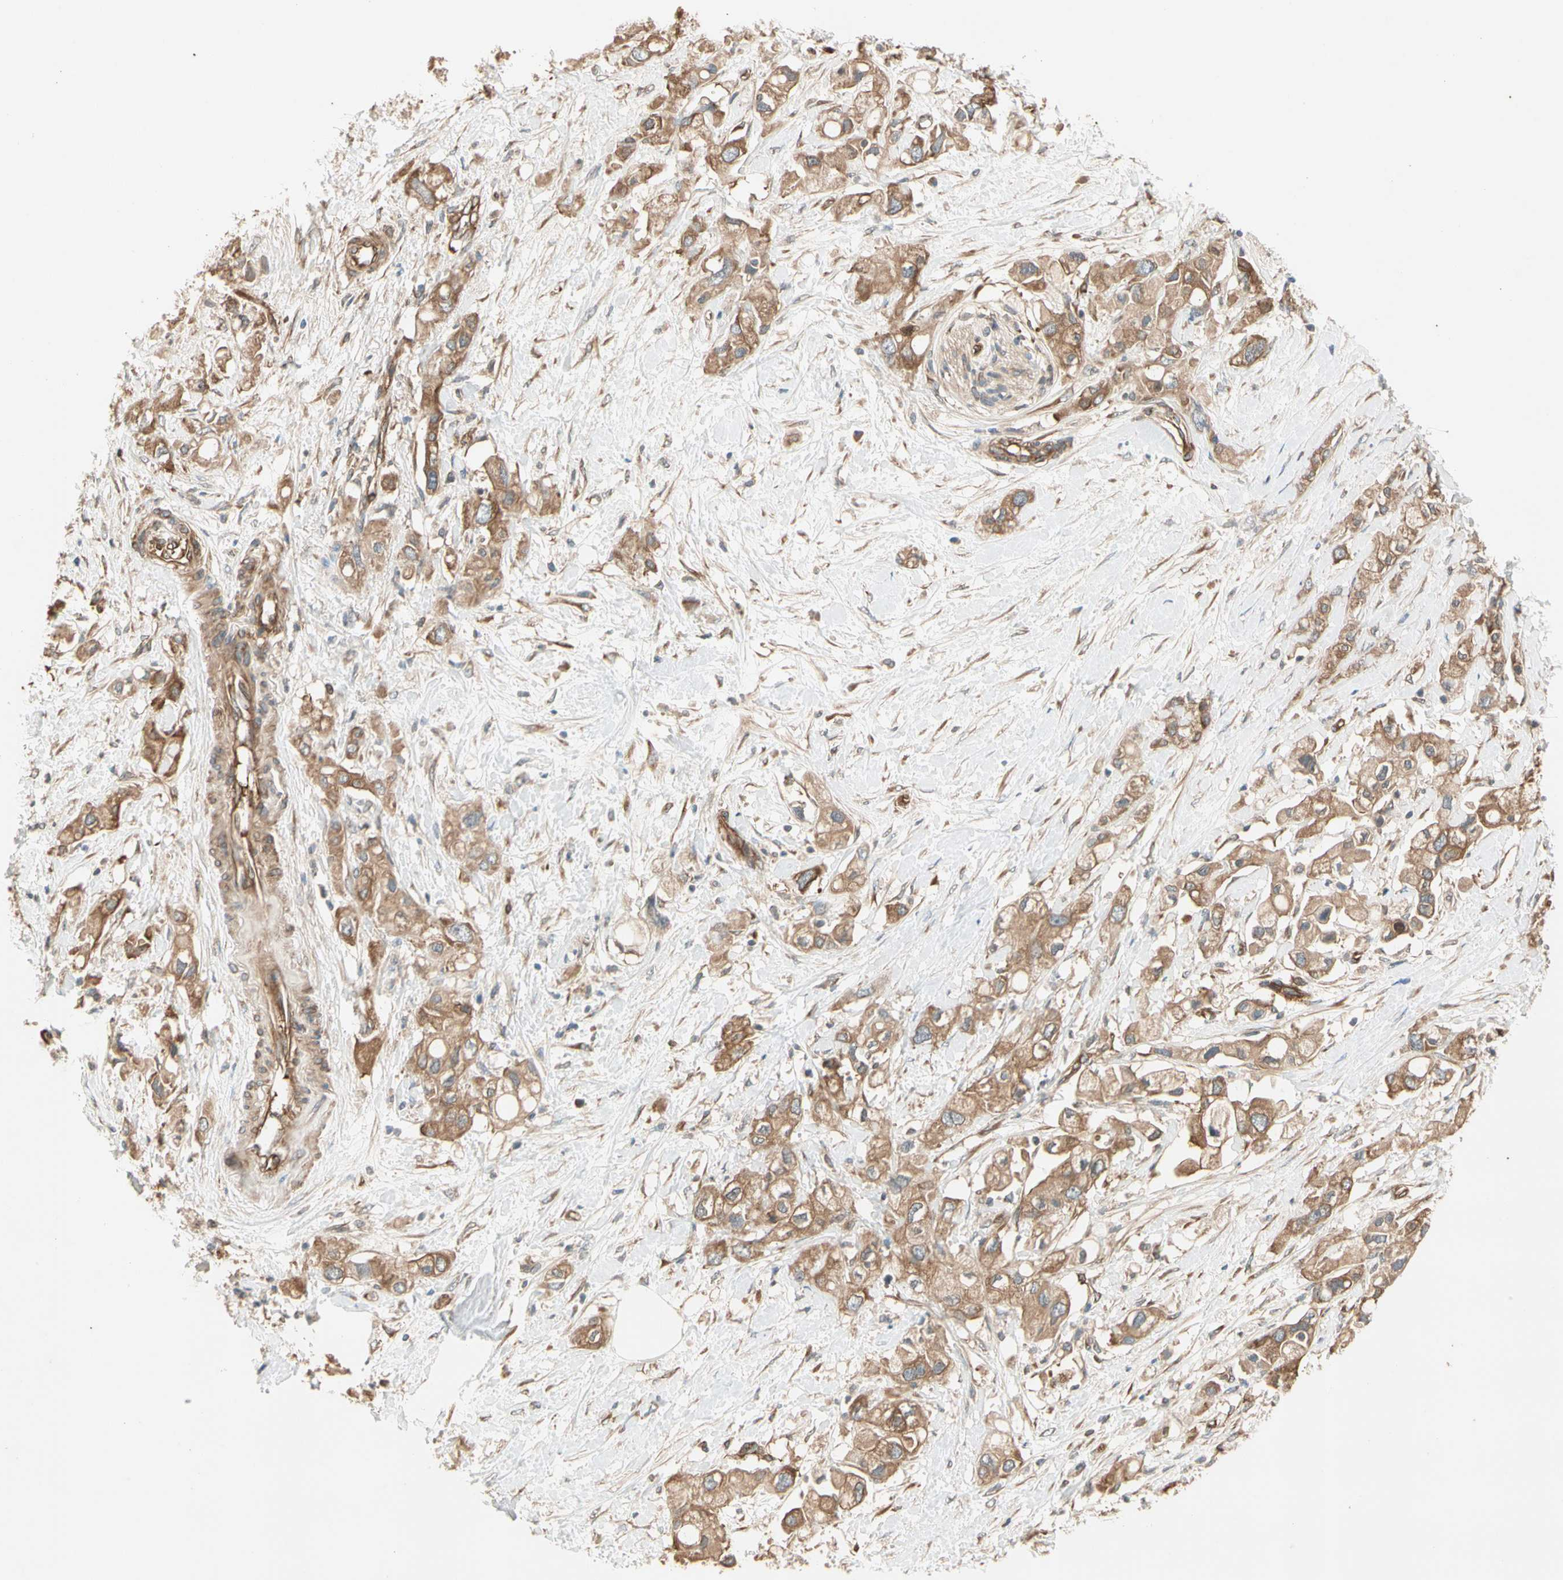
{"staining": {"intensity": "moderate", "quantity": ">75%", "location": "cytoplasmic/membranous"}, "tissue": "pancreatic cancer", "cell_type": "Tumor cells", "image_type": "cancer", "snomed": [{"axis": "morphology", "description": "Adenocarcinoma, NOS"}, {"axis": "topography", "description": "Pancreas"}], "caption": "A micrograph of adenocarcinoma (pancreatic) stained for a protein demonstrates moderate cytoplasmic/membranous brown staining in tumor cells.", "gene": "ROCK2", "patient": {"sex": "female", "age": 56}}